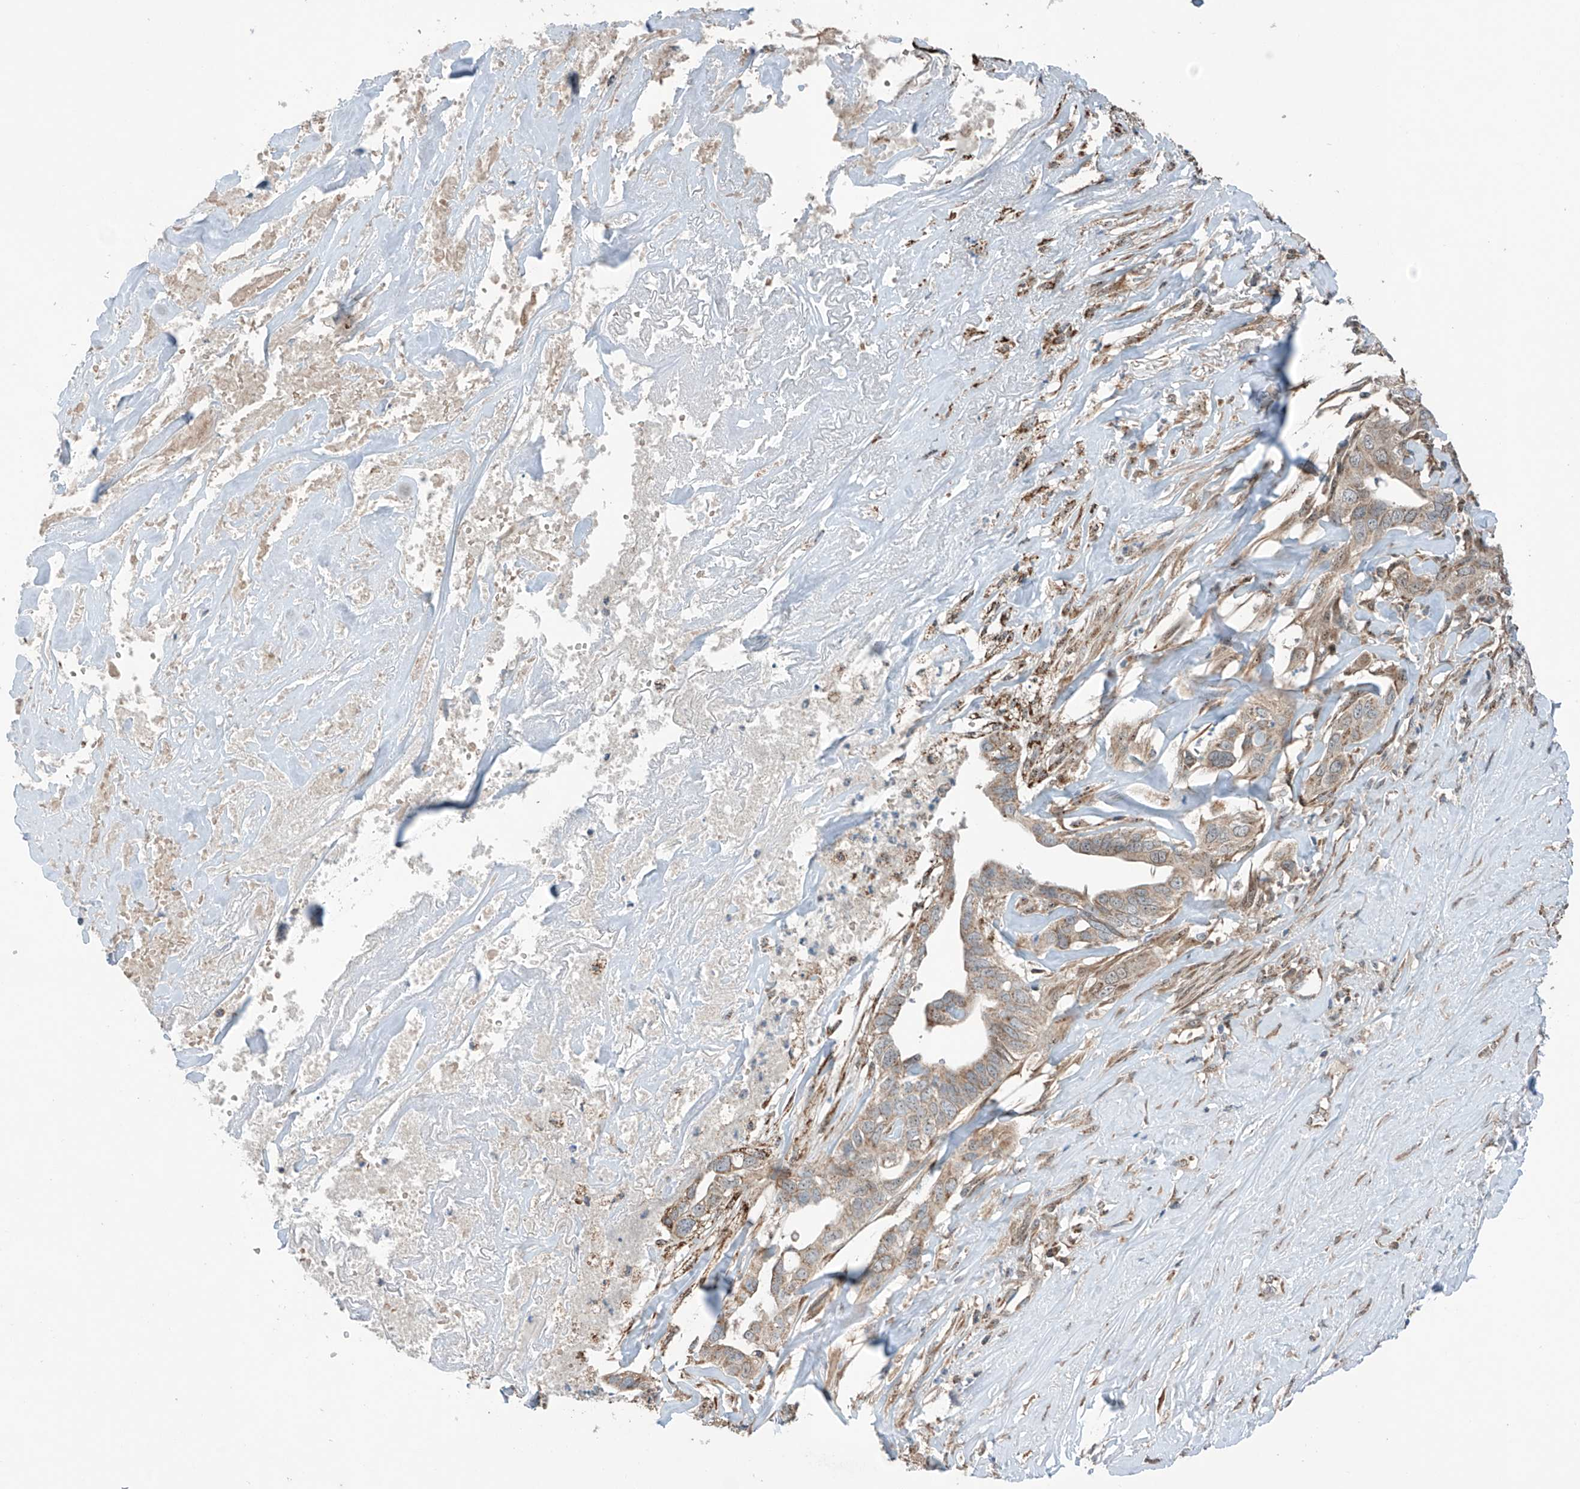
{"staining": {"intensity": "weak", "quantity": ">75%", "location": "cytoplasmic/membranous"}, "tissue": "liver cancer", "cell_type": "Tumor cells", "image_type": "cancer", "snomed": [{"axis": "morphology", "description": "Cholangiocarcinoma"}, {"axis": "topography", "description": "Liver"}], "caption": "The immunohistochemical stain highlights weak cytoplasmic/membranous positivity in tumor cells of liver cancer (cholangiocarcinoma) tissue.", "gene": "SAMD3", "patient": {"sex": "female", "age": 79}}